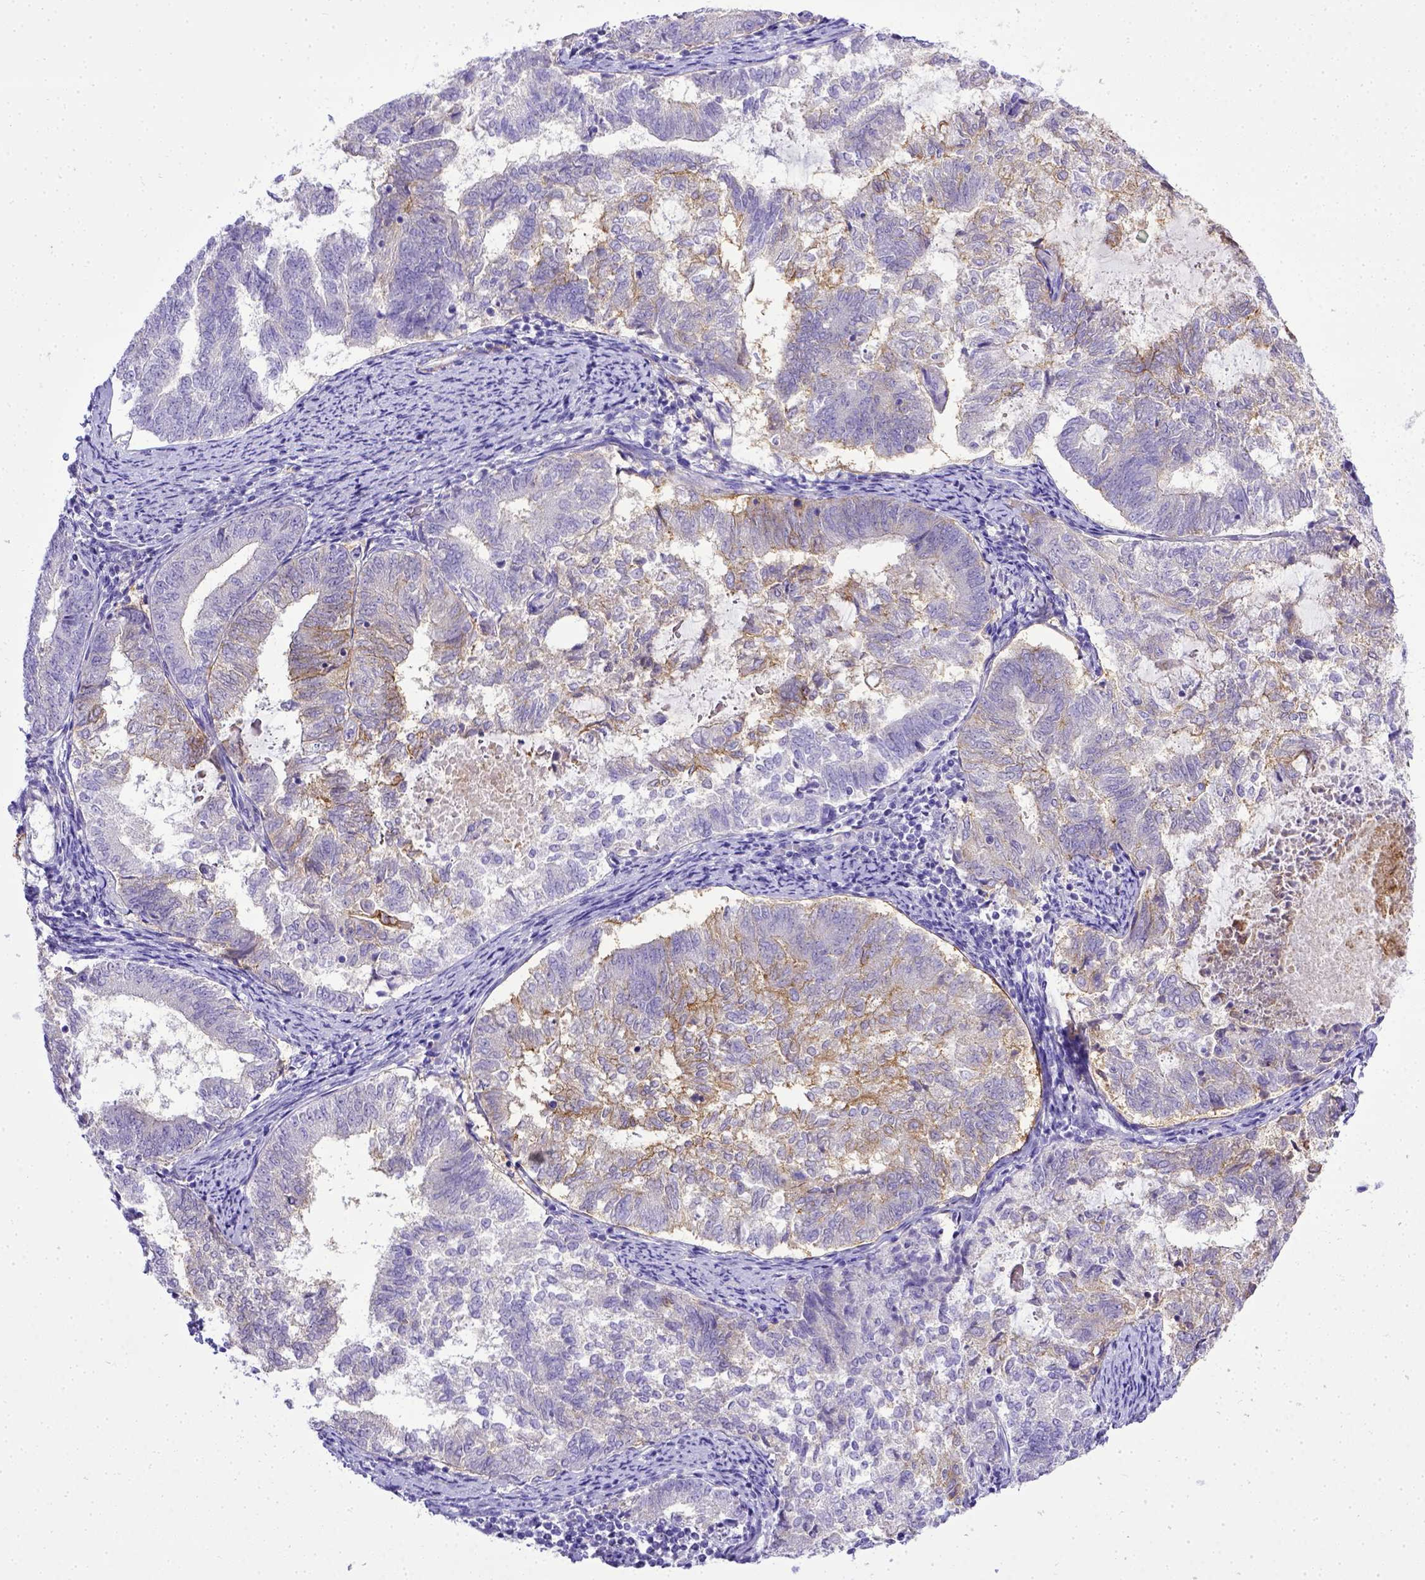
{"staining": {"intensity": "weak", "quantity": "<25%", "location": "cytoplasmic/membranous"}, "tissue": "endometrial cancer", "cell_type": "Tumor cells", "image_type": "cancer", "snomed": [{"axis": "morphology", "description": "Adenocarcinoma, NOS"}, {"axis": "topography", "description": "Endometrium"}], "caption": "IHC micrograph of neoplastic tissue: human endometrial cancer (adenocarcinoma) stained with DAB (3,3'-diaminobenzidine) shows no significant protein staining in tumor cells. Brightfield microscopy of immunohistochemistry (IHC) stained with DAB (brown) and hematoxylin (blue), captured at high magnification.", "gene": "BTN1A1", "patient": {"sex": "female", "age": 65}}